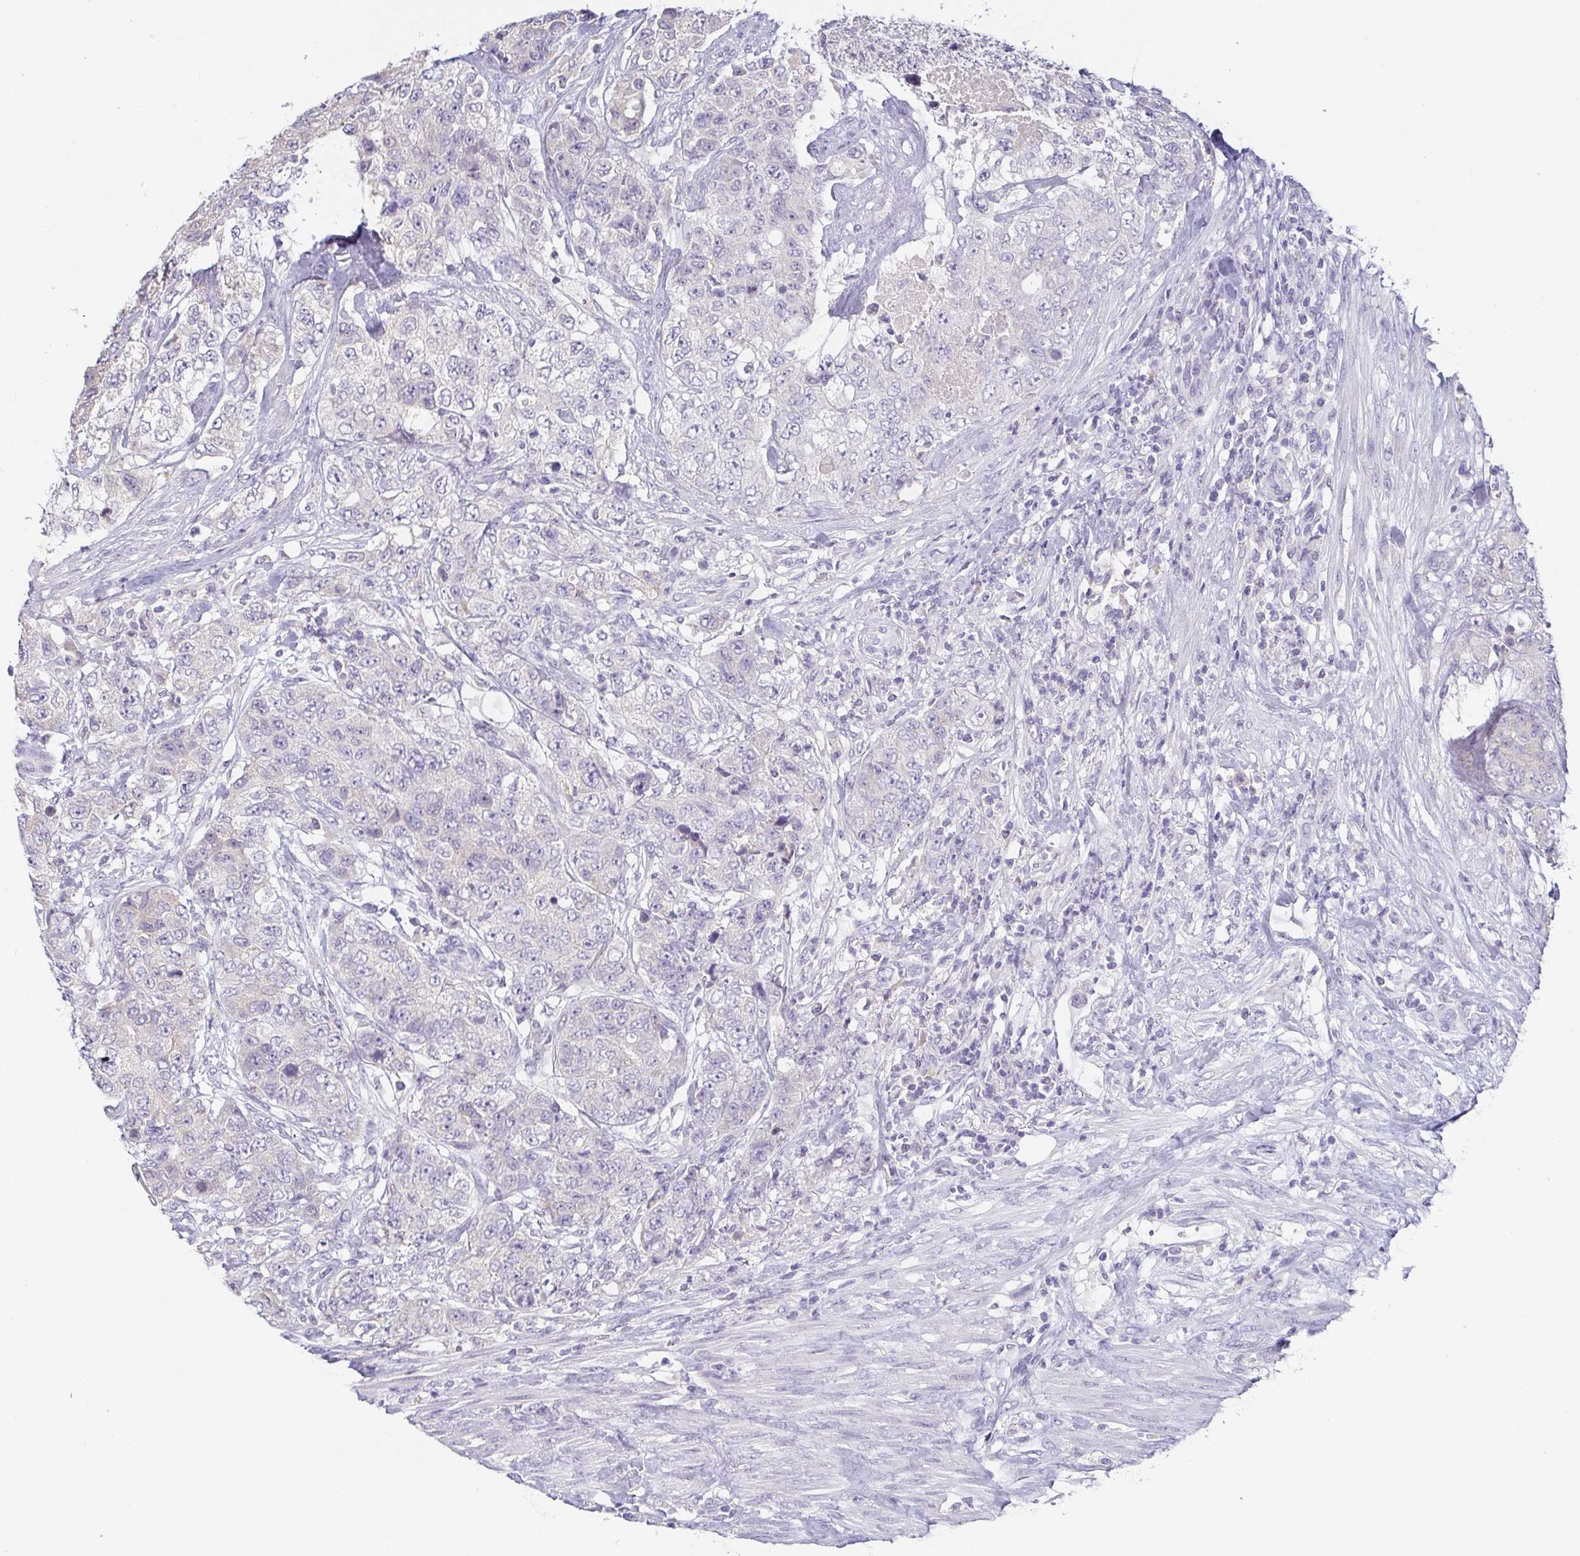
{"staining": {"intensity": "negative", "quantity": "none", "location": "none"}, "tissue": "urothelial cancer", "cell_type": "Tumor cells", "image_type": "cancer", "snomed": [{"axis": "morphology", "description": "Urothelial carcinoma, High grade"}, {"axis": "topography", "description": "Urinary bladder"}], "caption": "High magnification brightfield microscopy of urothelial cancer stained with DAB (brown) and counterstained with hematoxylin (blue): tumor cells show no significant positivity. The staining was performed using DAB (3,3'-diaminobenzidine) to visualize the protein expression in brown, while the nuclei were stained in blue with hematoxylin (Magnification: 20x).", "gene": "PRR27", "patient": {"sex": "female", "age": 78}}